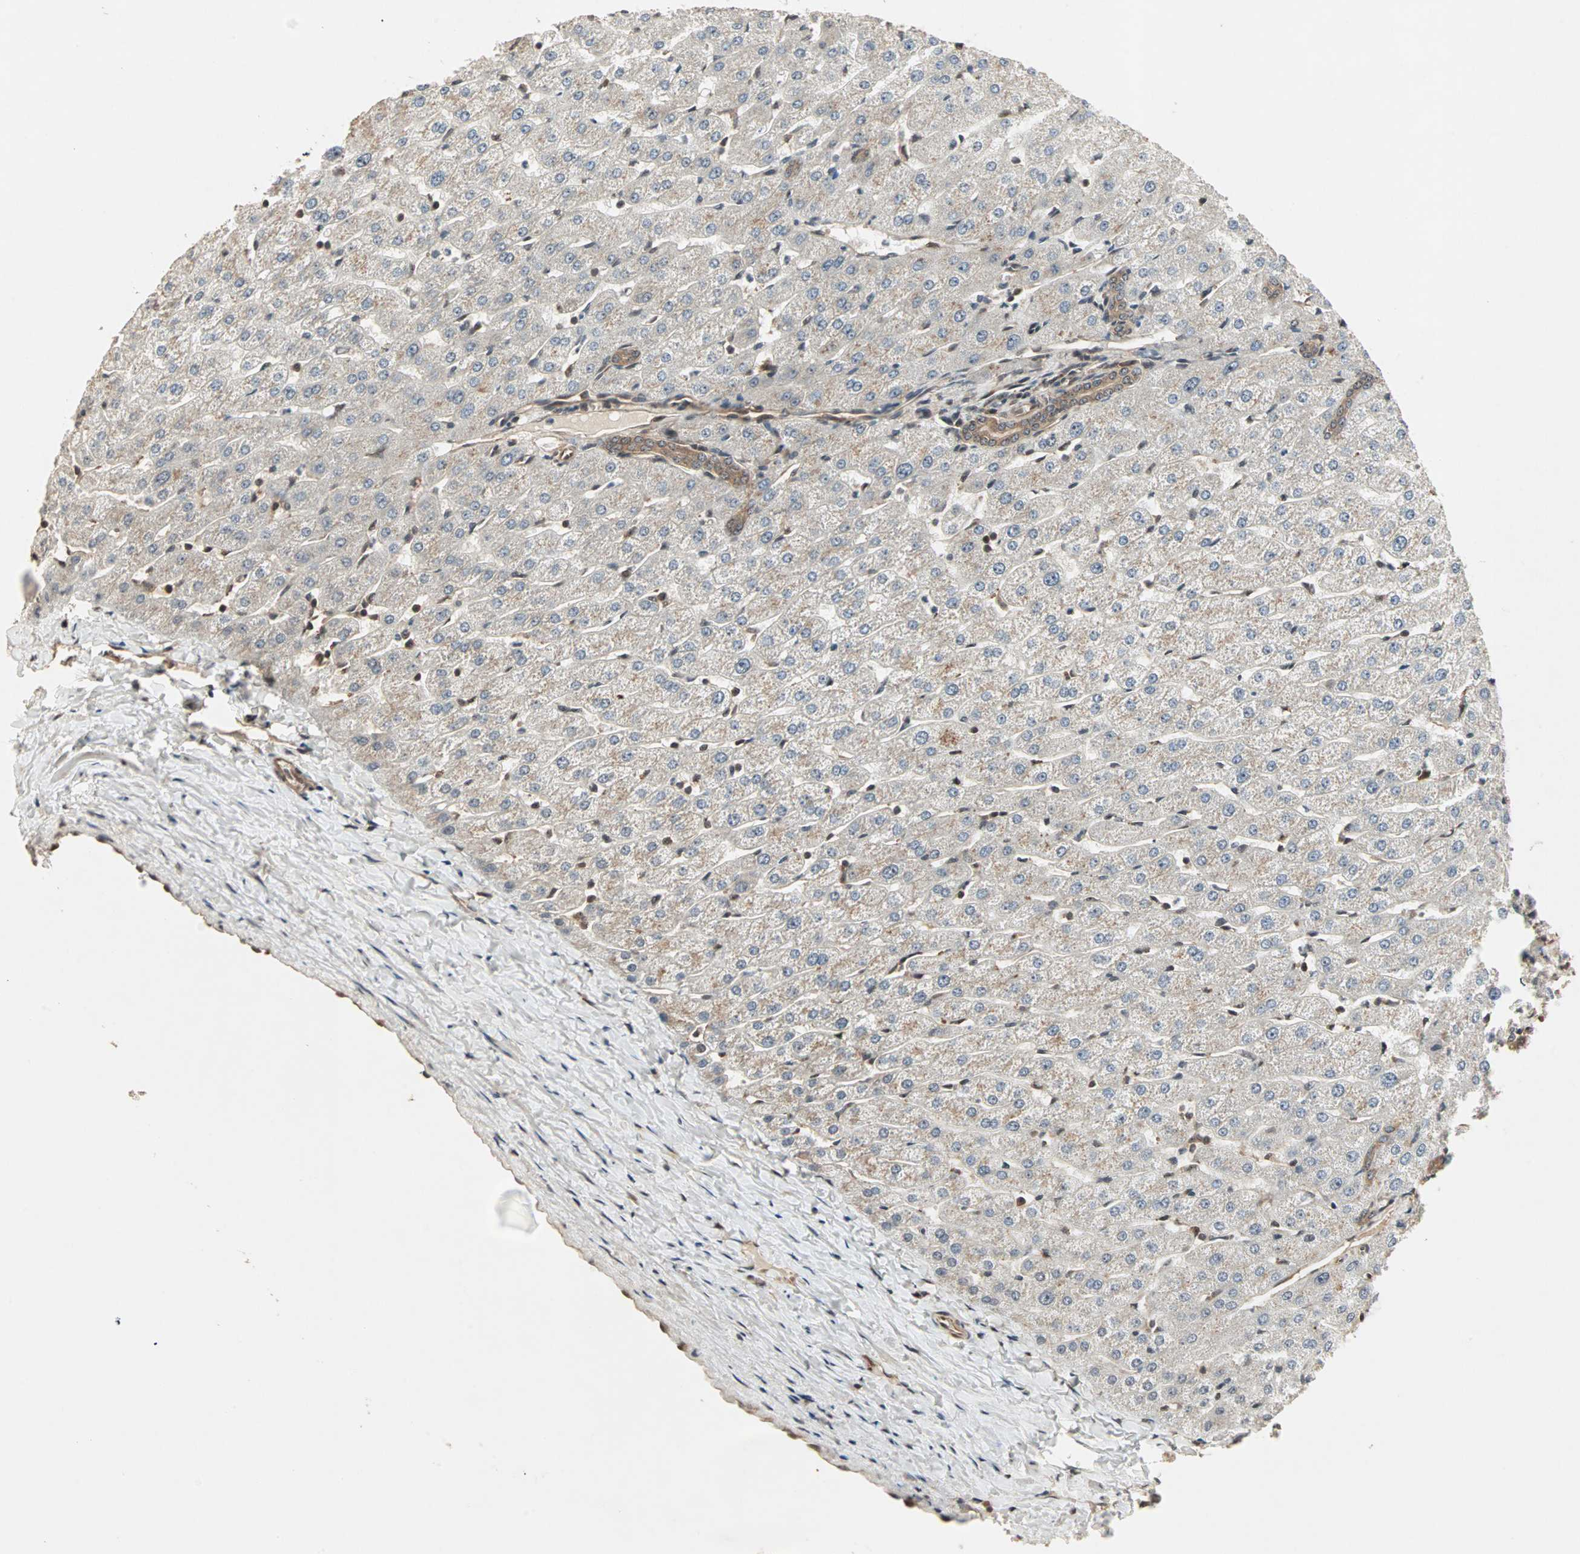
{"staining": {"intensity": "moderate", "quantity": ">75%", "location": "cytoplasmic/membranous"}, "tissue": "liver", "cell_type": "Cholangiocytes", "image_type": "normal", "snomed": [{"axis": "morphology", "description": "Normal tissue, NOS"}, {"axis": "morphology", "description": "Fibrosis, NOS"}, {"axis": "topography", "description": "Liver"}], "caption": "Immunohistochemistry micrograph of benign human liver stained for a protein (brown), which demonstrates medium levels of moderate cytoplasmic/membranous positivity in about >75% of cholangiocytes.", "gene": "CSNK2B", "patient": {"sex": "female", "age": 29}}